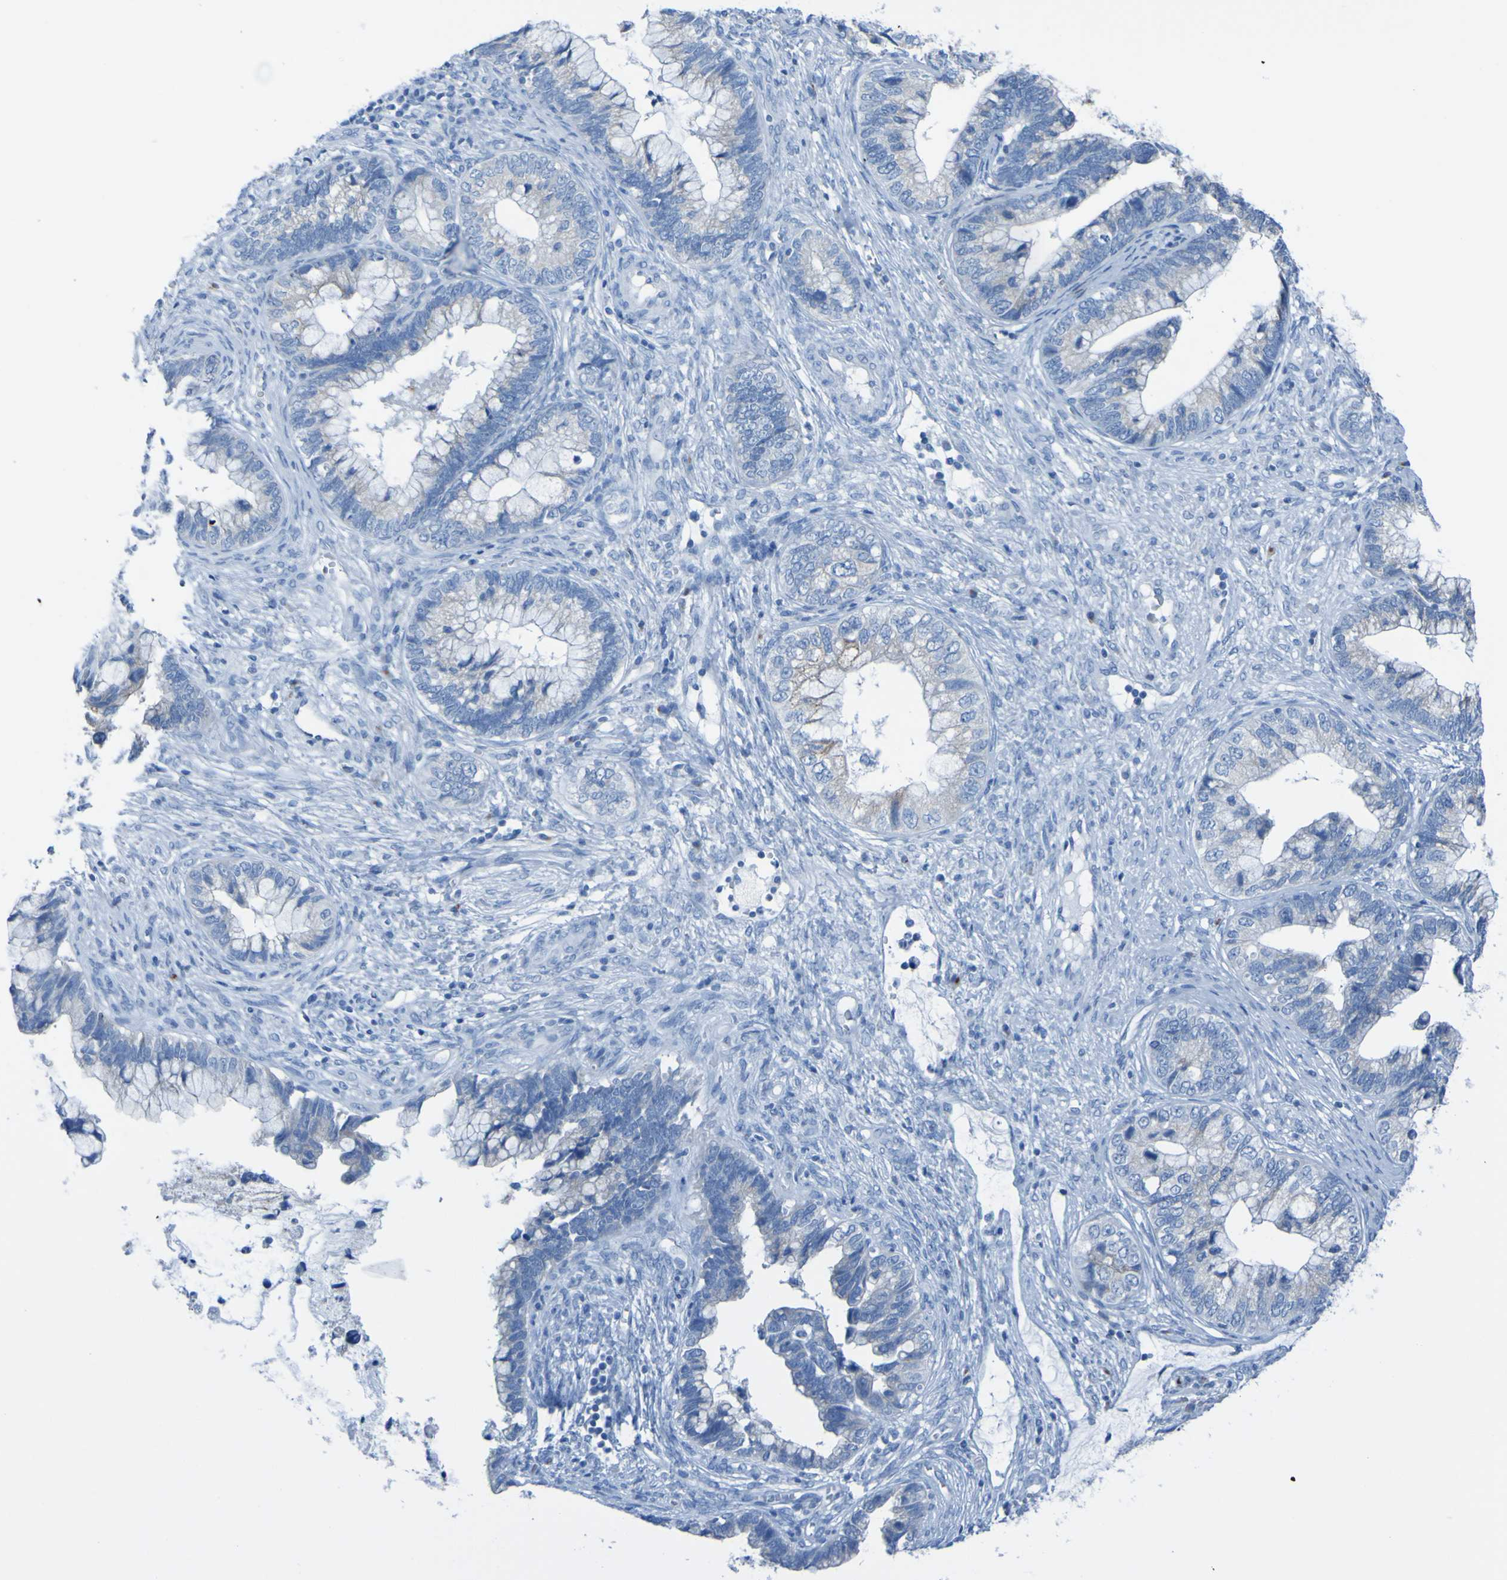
{"staining": {"intensity": "weak", "quantity": "<25%", "location": "cytoplasmic/membranous"}, "tissue": "cervical cancer", "cell_type": "Tumor cells", "image_type": "cancer", "snomed": [{"axis": "morphology", "description": "Adenocarcinoma, NOS"}, {"axis": "topography", "description": "Cervix"}], "caption": "Micrograph shows no protein staining in tumor cells of cervical cancer (adenocarcinoma) tissue.", "gene": "ACMSD", "patient": {"sex": "female", "age": 44}}